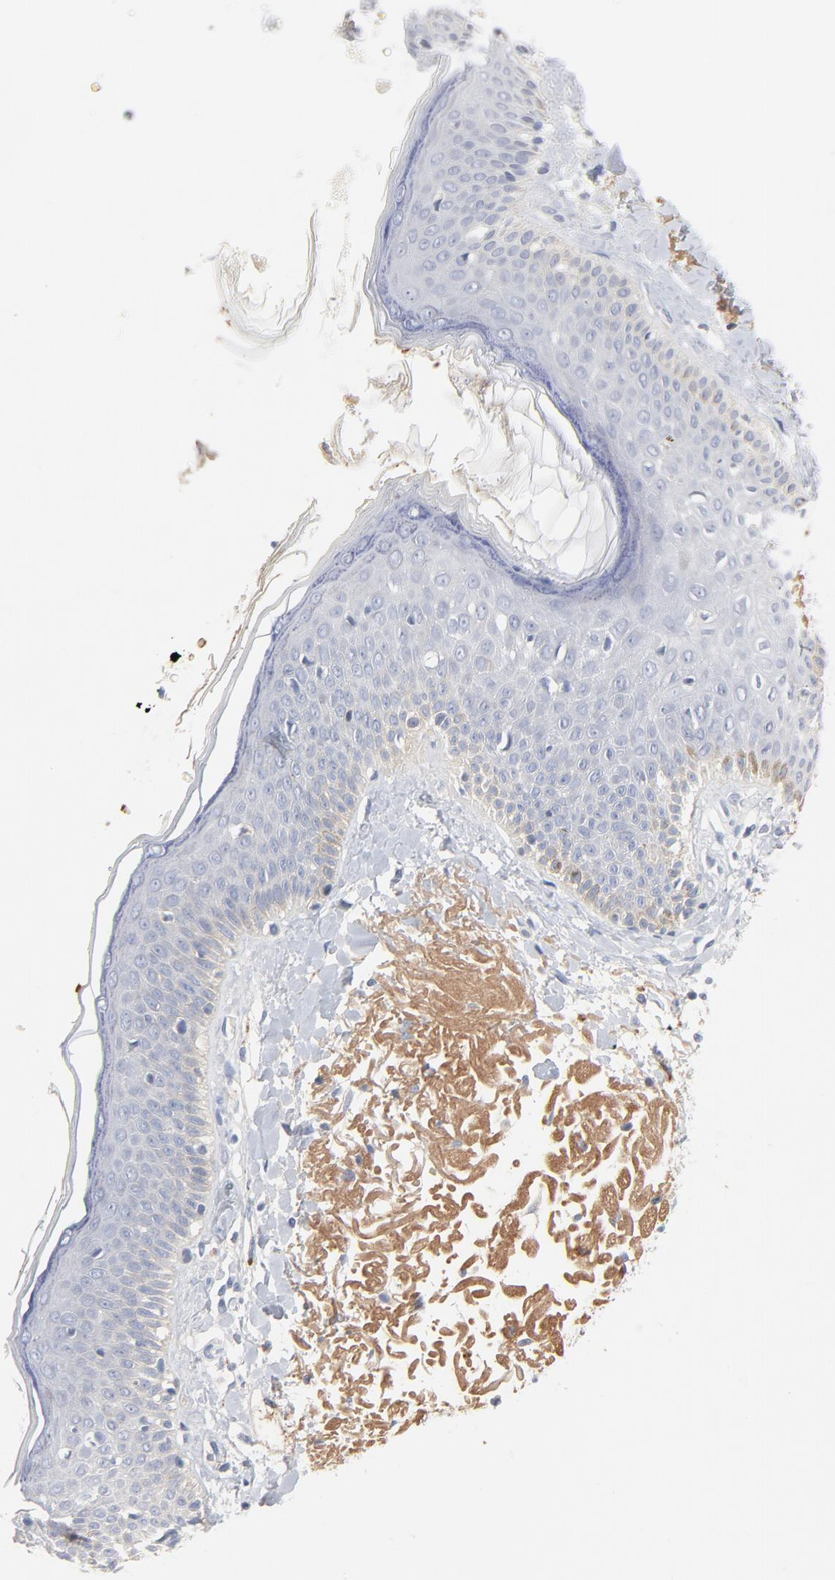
{"staining": {"intensity": "negative", "quantity": "none", "location": "none"}, "tissue": "skin cancer", "cell_type": "Tumor cells", "image_type": "cancer", "snomed": [{"axis": "morphology", "description": "Basal cell carcinoma"}, {"axis": "topography", "description": "Skin"}], "caption": "Tumor cells are negative for protein expression in human basal cell carcinoma (skin).", "gene": "SERPINA4", "patient": {"sex": "male", "age": 74}}